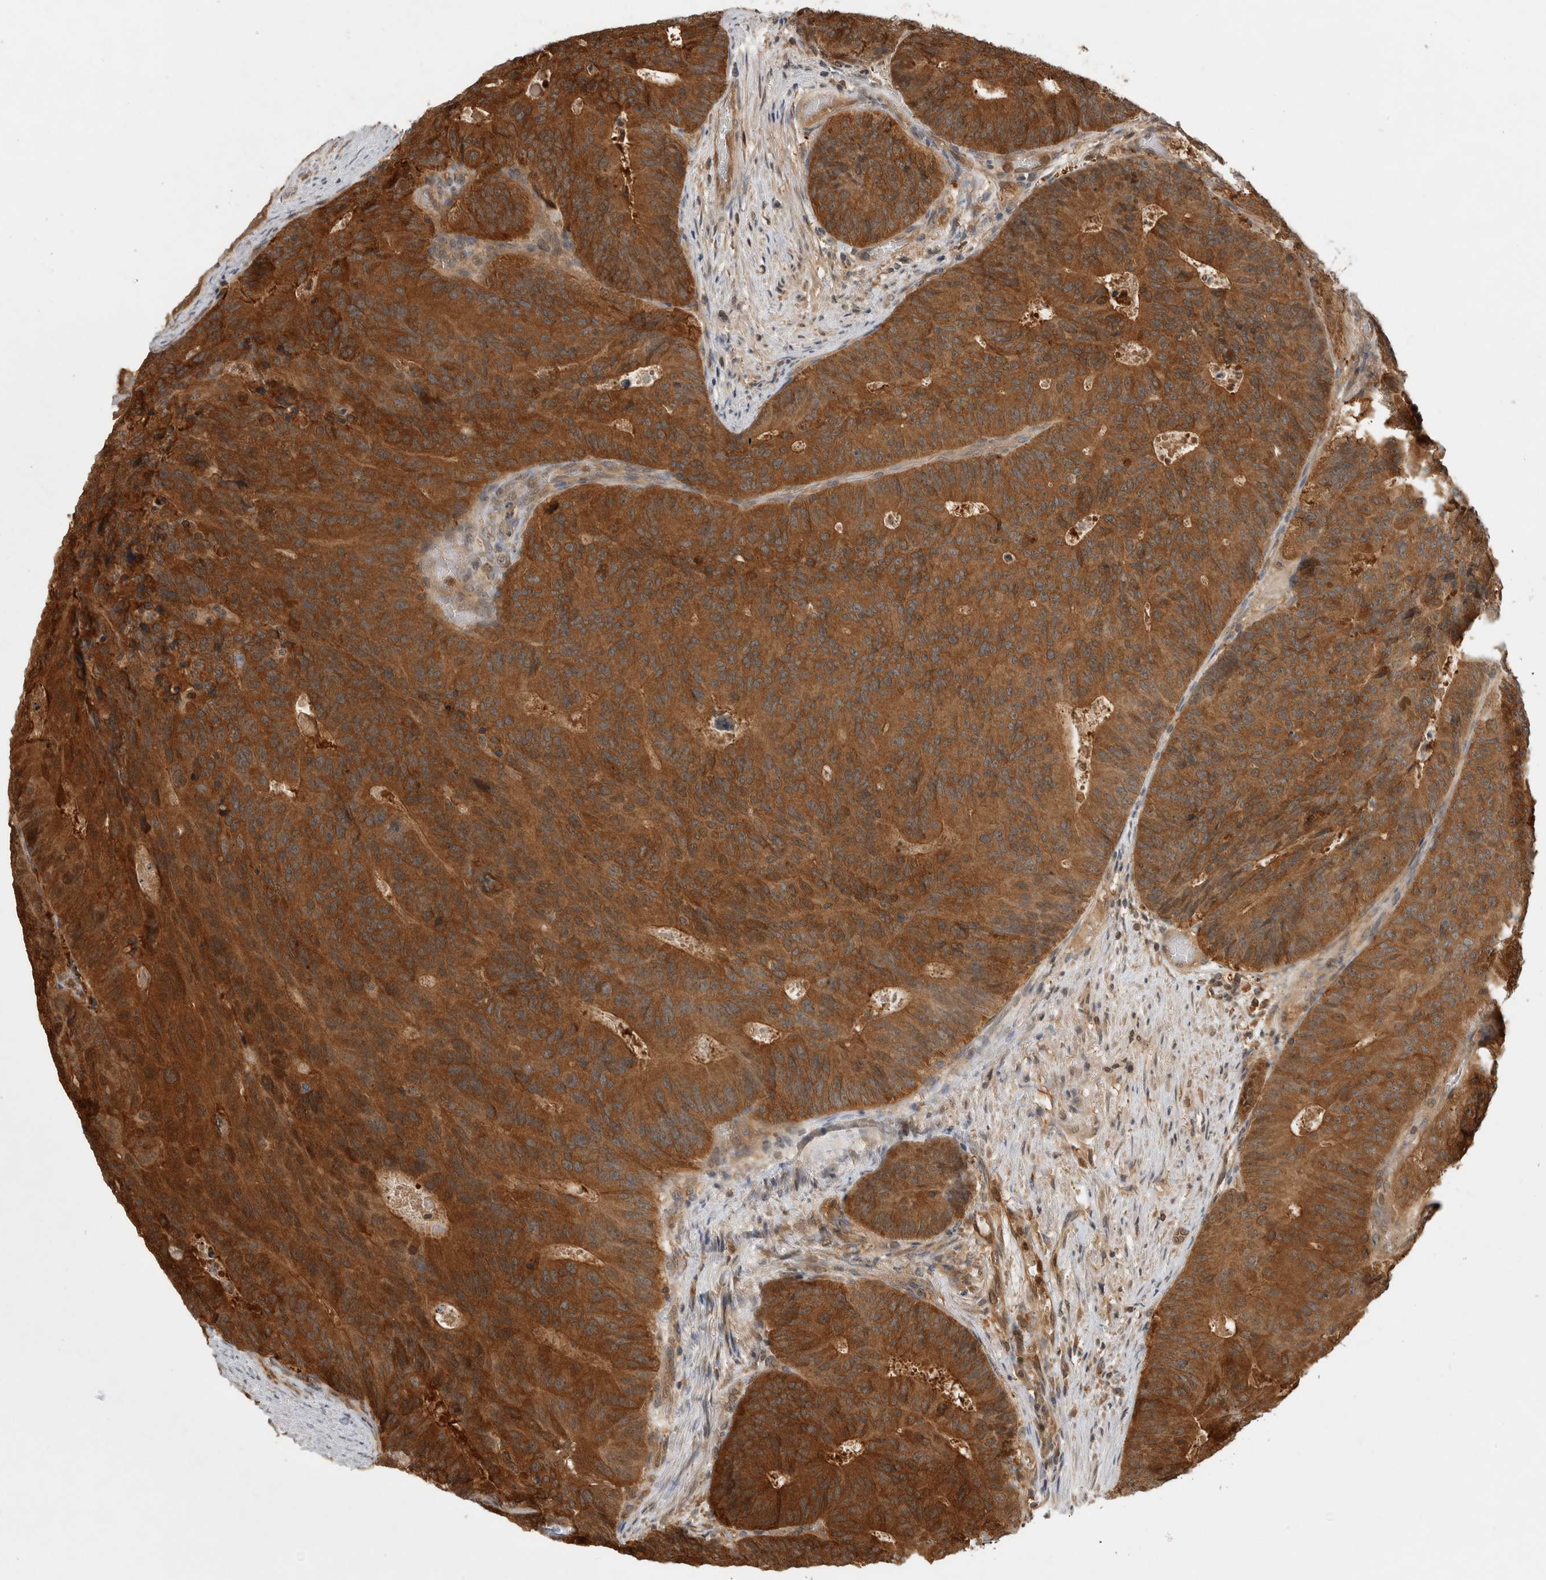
{"staining": {"intensity": "strong", "quantity": ">75%", "location": "cytoplasmic/membranous"}, "tissue": "colorectal cancer", "cell_type": "Tumor cells", "image_type": "cancer", "snomed": [{"axis": "morphology", "description": "Adenocarcinoma, NOS"}, {"axis": "topography", "description": "Colon"}], "caption": "Approximately >75% of tumor cells in adenocarcinoma (colorectal) exhibit strong cytoplasmic/membranous protein positivity as visualized by brown immunohistochemical staining.", "gene": "ASTN2", "patient": {"sex": "male", "age": 87}}